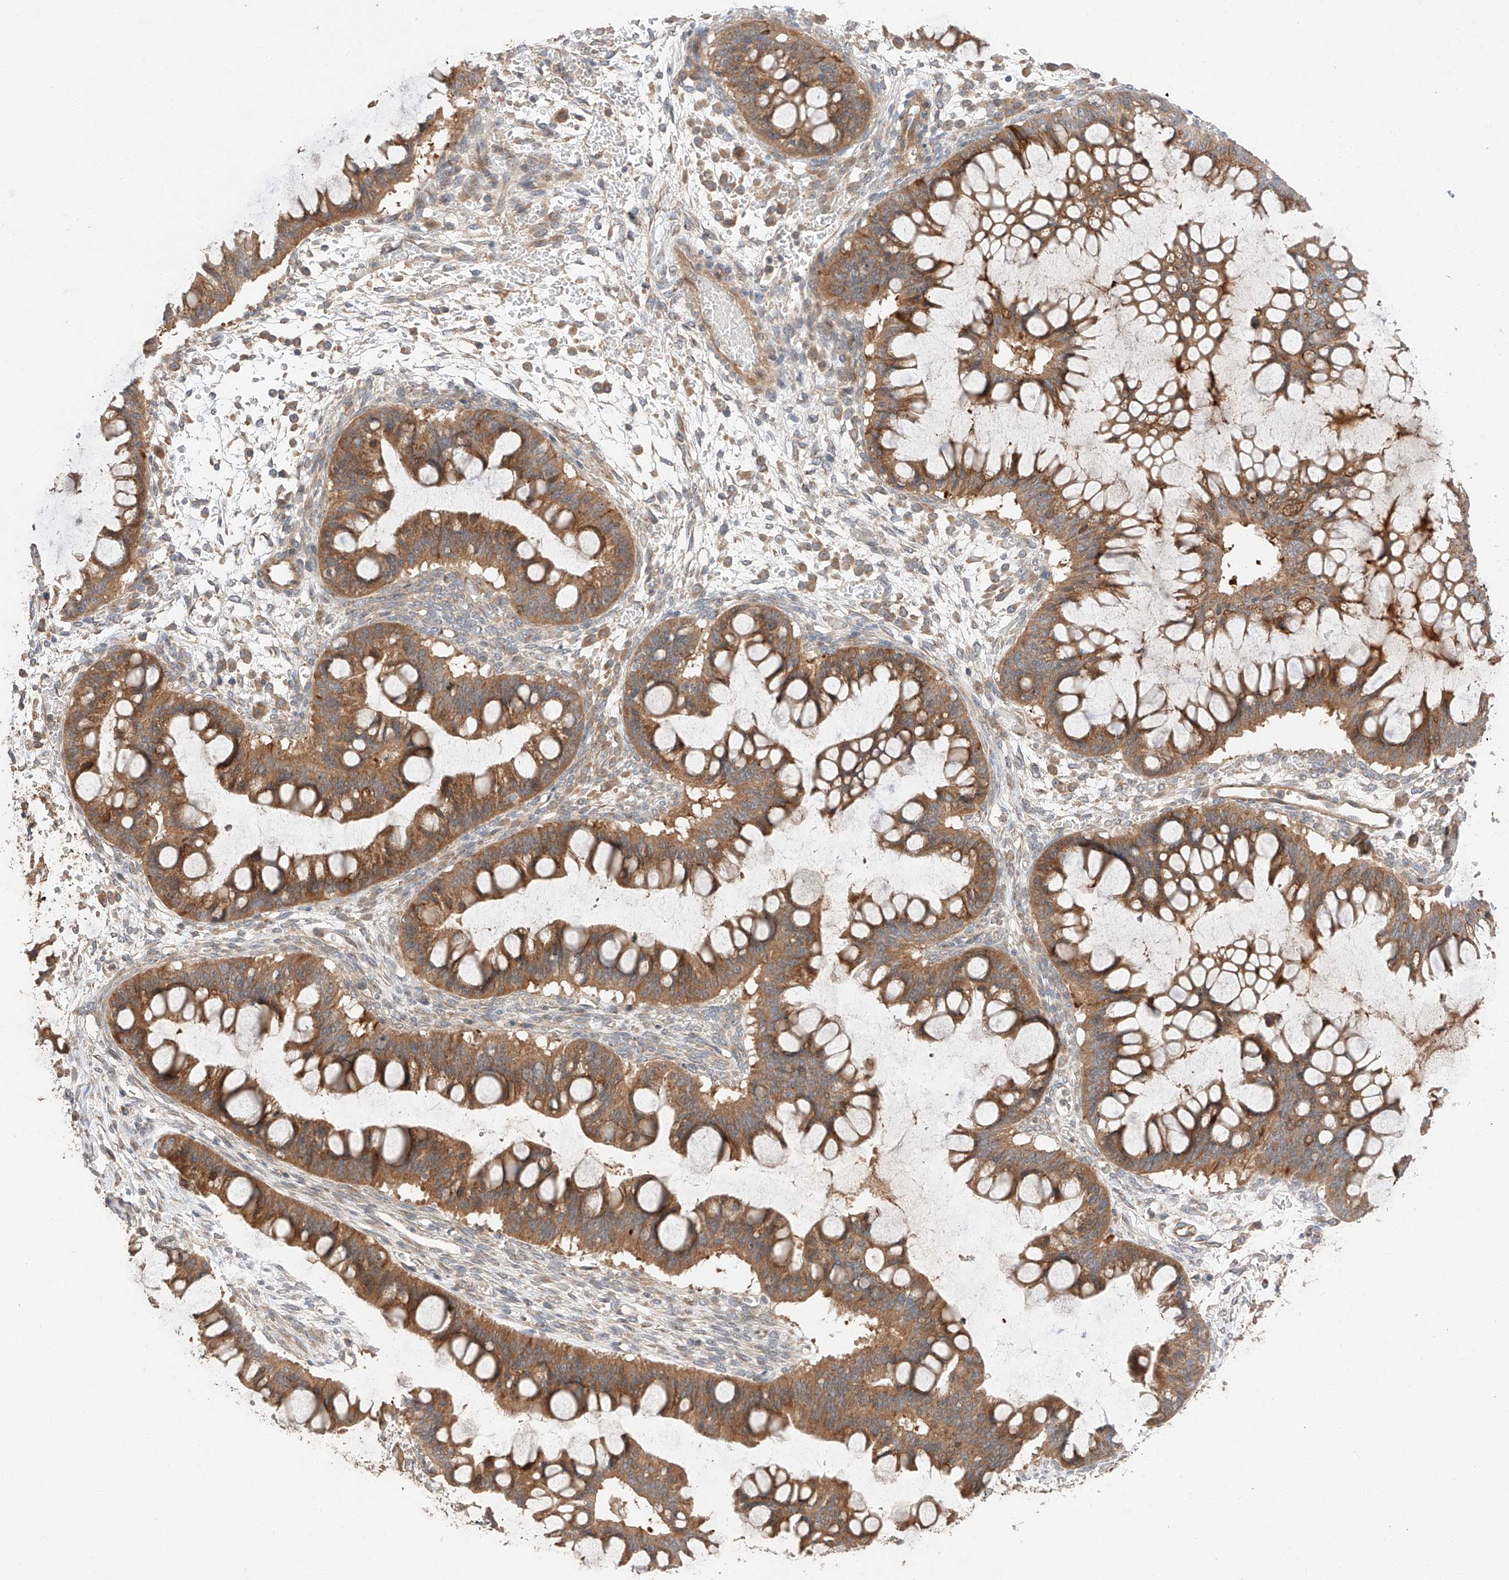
{"staining": {"intensity": "moderate", "quantity": ">75%", "location": "cytoplasmic/membranous"}, "tissue": "ovarian cancer", "cell_type": "Tumor cells", "image_type": "cancer", "snomed": [{"axis": "morphology", "description": "Cystadenocarcinoma, mucinous, NOS"}, {"axis": "topography", "description": "Ovary"}], "caption": "Immunohistochemical staining of human ovarian cancer displays medium levels of moderate cytoplasmic/membranous protein expression in approximately >75% of tumor cells. (IHC, brightfield microscopy, high magnification).", "gene": "XPNPEP1", "patient": {"sex": "female", "age": 73}}